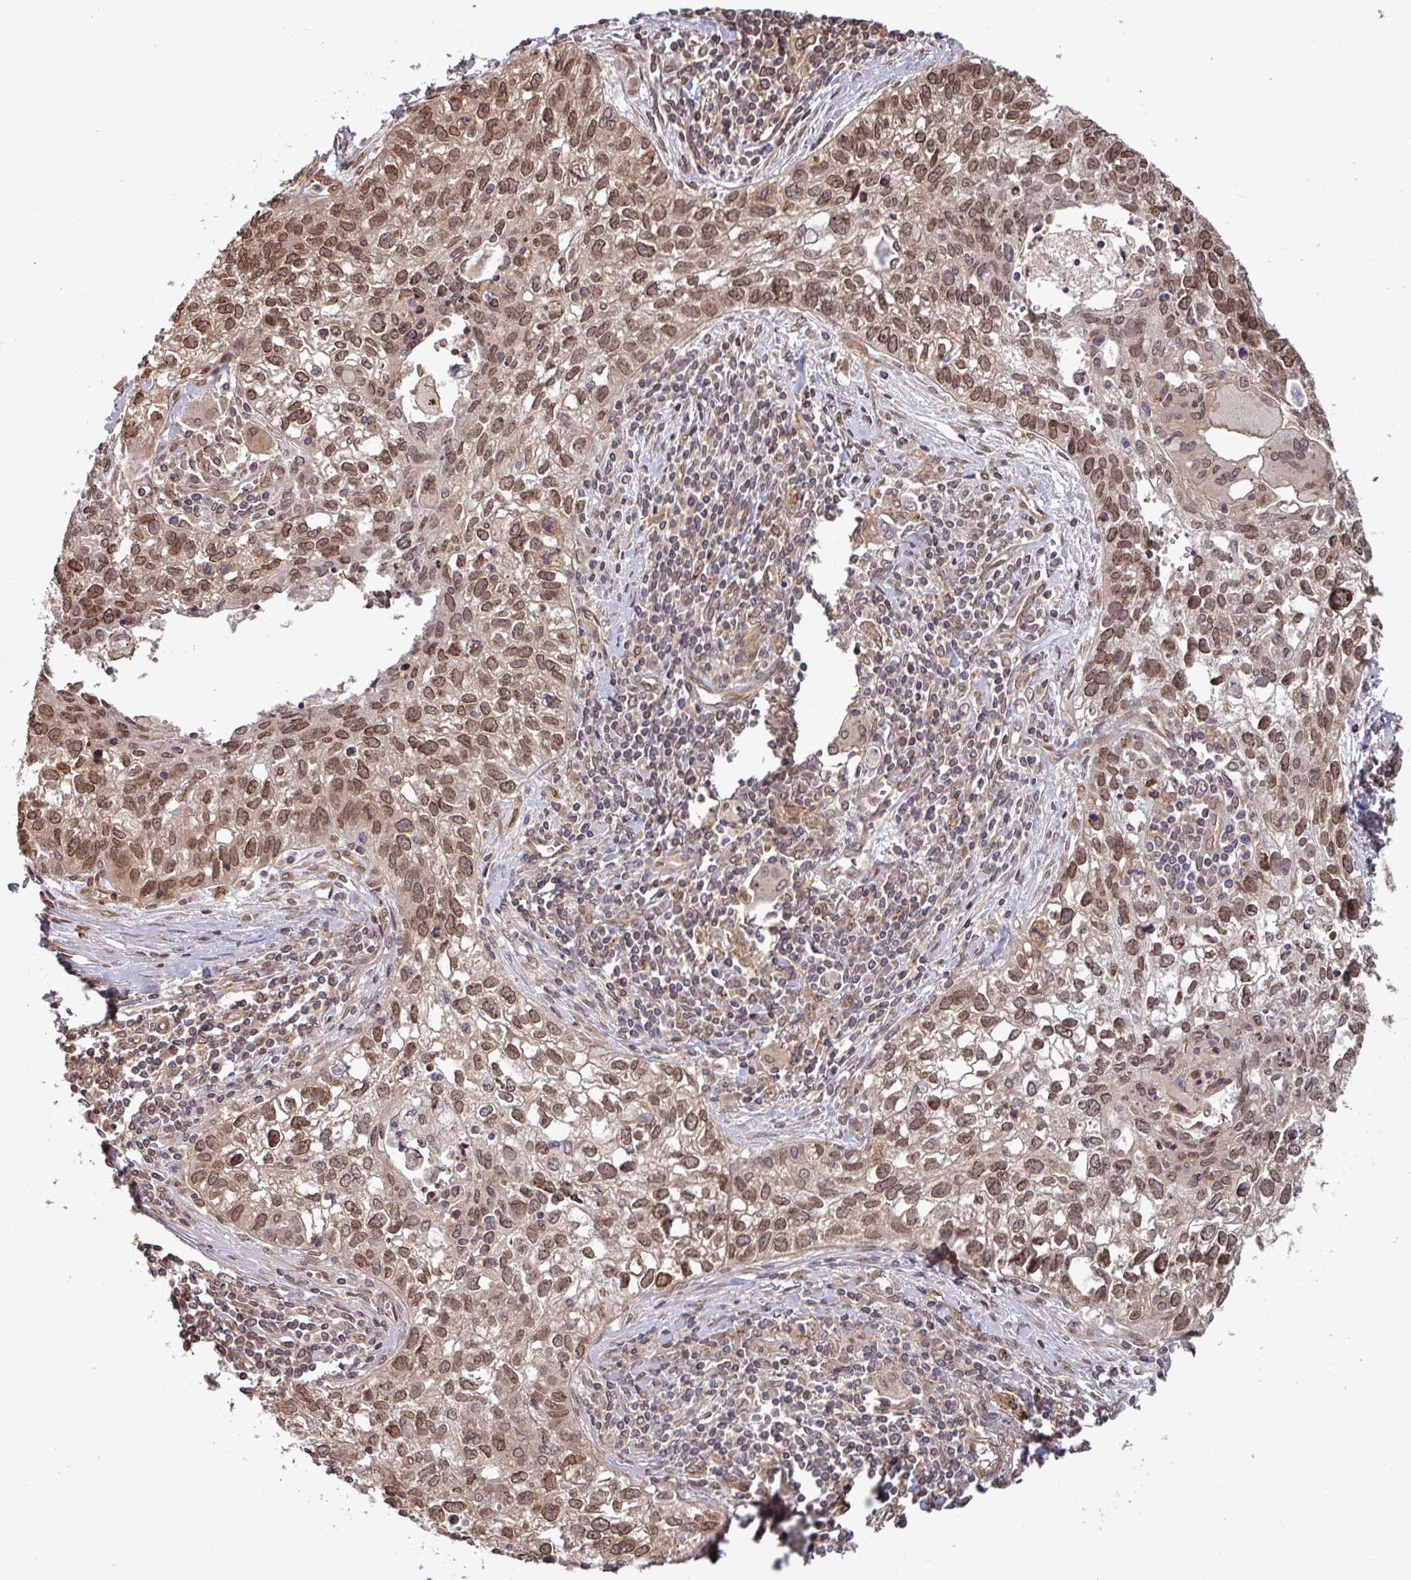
{"staining": {"intensity": "moderate", "quantity": ">75%", "location": "cytoplasmic/membranous,nuclear"}, "tissue": "lung cancer", "cell_type": "Tumor cells", "image_type": "cancer", "snomed": [{"axis": "morphology", "description": "Squamous cell carcinoma, NOS"}, {"axis": "topography", "description": "Lung"}], "caption": "The immunohistochemical stain shows moderate cytoplasmic/membranous and nuclear positivity in tumor cells of lung cancer tissue.", "gene": "RBM4B", "patient": {"sex": "male", "age": 74}}